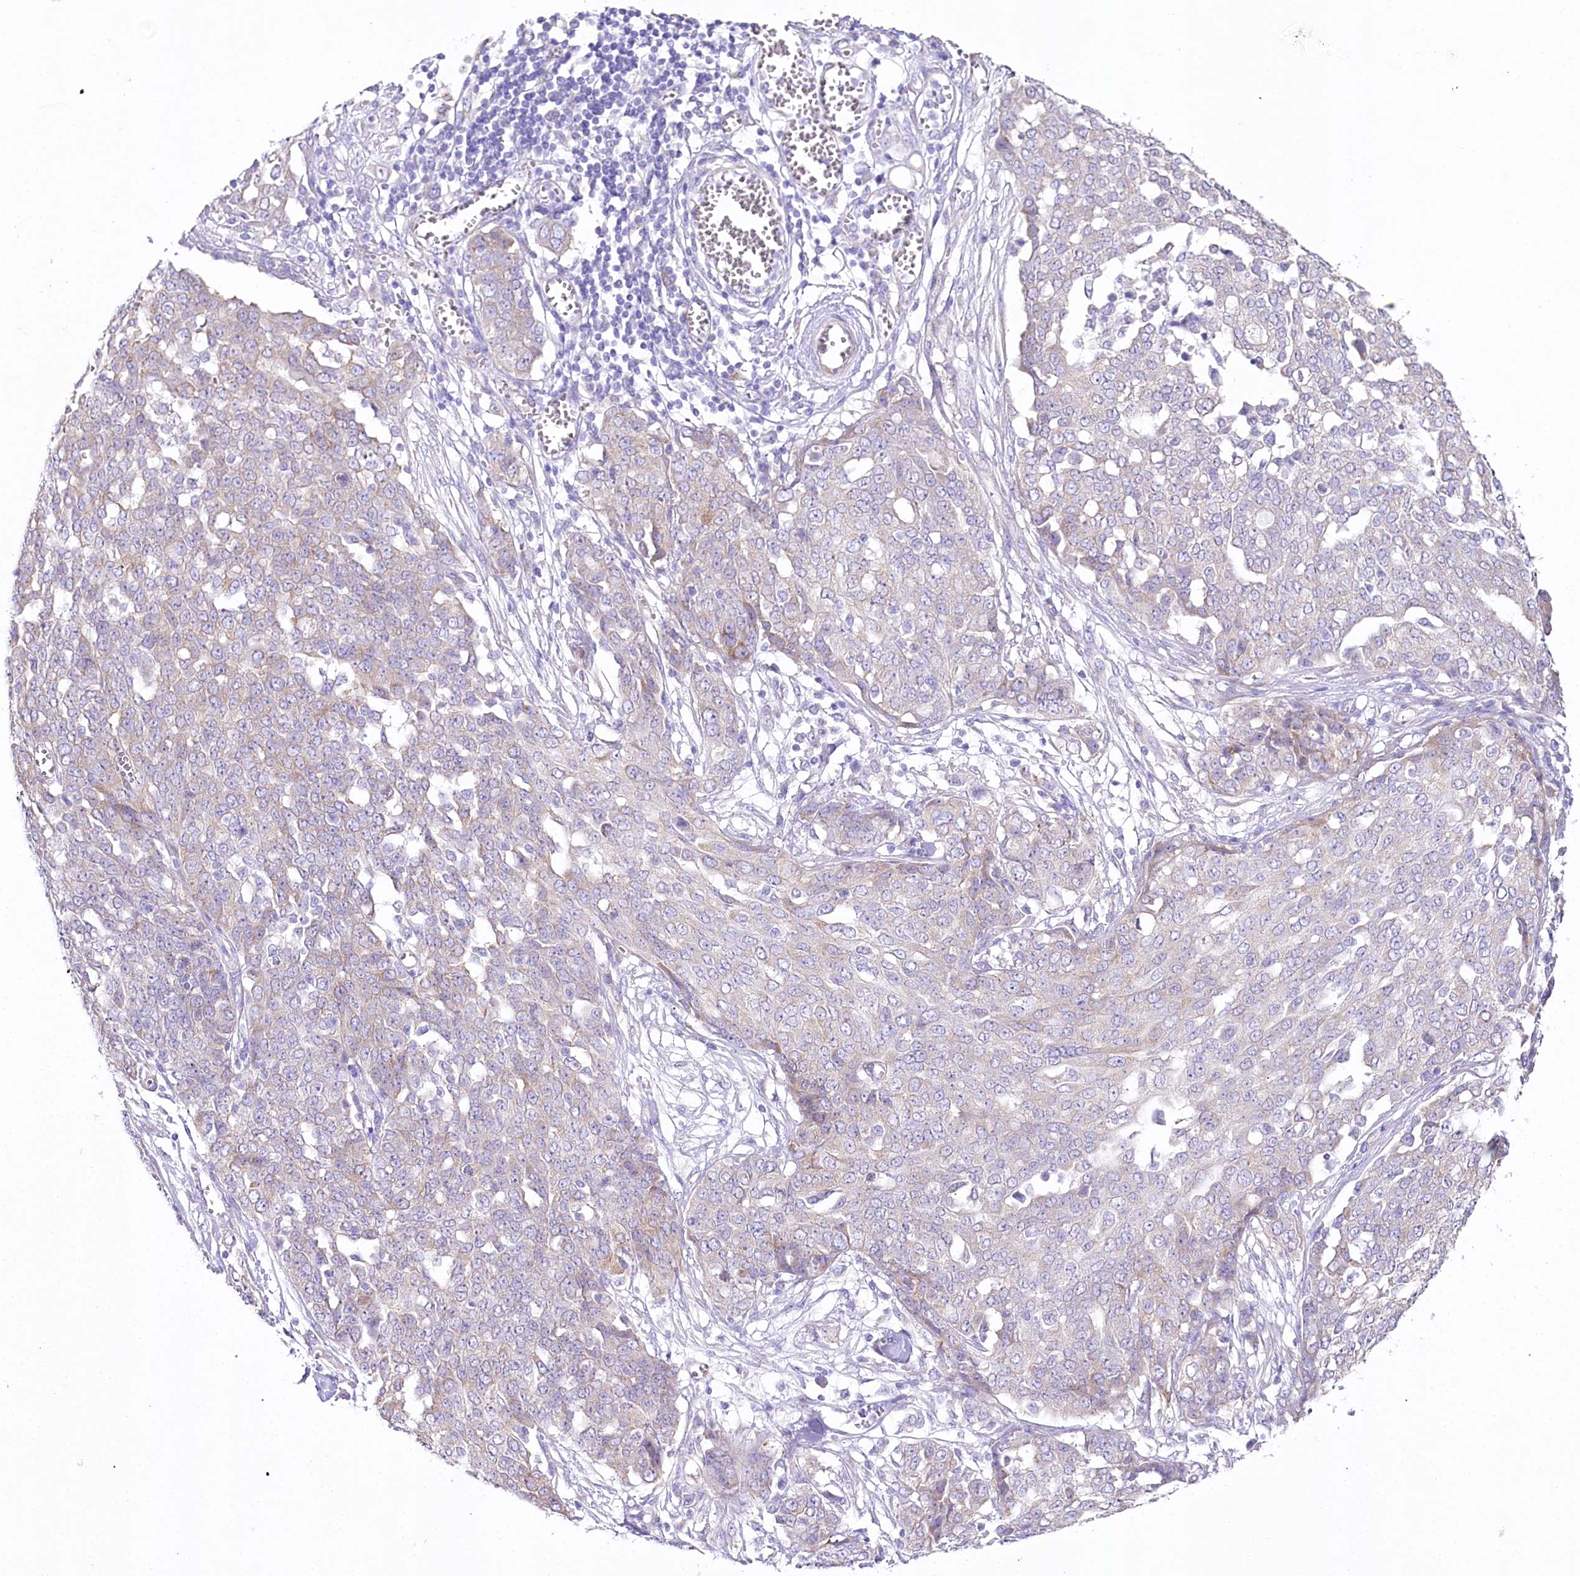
{"staining": {"intensity": "weak", "quantity": "<25%", "location": "cytoplasmic/membranous"}, "tissue": "ovarian cancer", "cell_type": "Tumor cells", "image_type": "cancer", "snomed": [{"axis": "morphology", "description": "Cystadenocarcinoma, serous, NOS"}, {"axis": "topography", "description": "Soft tissue"}, {"axis": "topography", "description": "Ovary"}], "caption": "Immunohistochemistry (IHC) histopathology image of neoplastic tissue: serous cystadenocarcinoma (ovarian) stained with DAB demonstrates no significant protein staining in tumor cells.", "gene": "CSN3", "patient": {"sex": "female", "age": 57}}